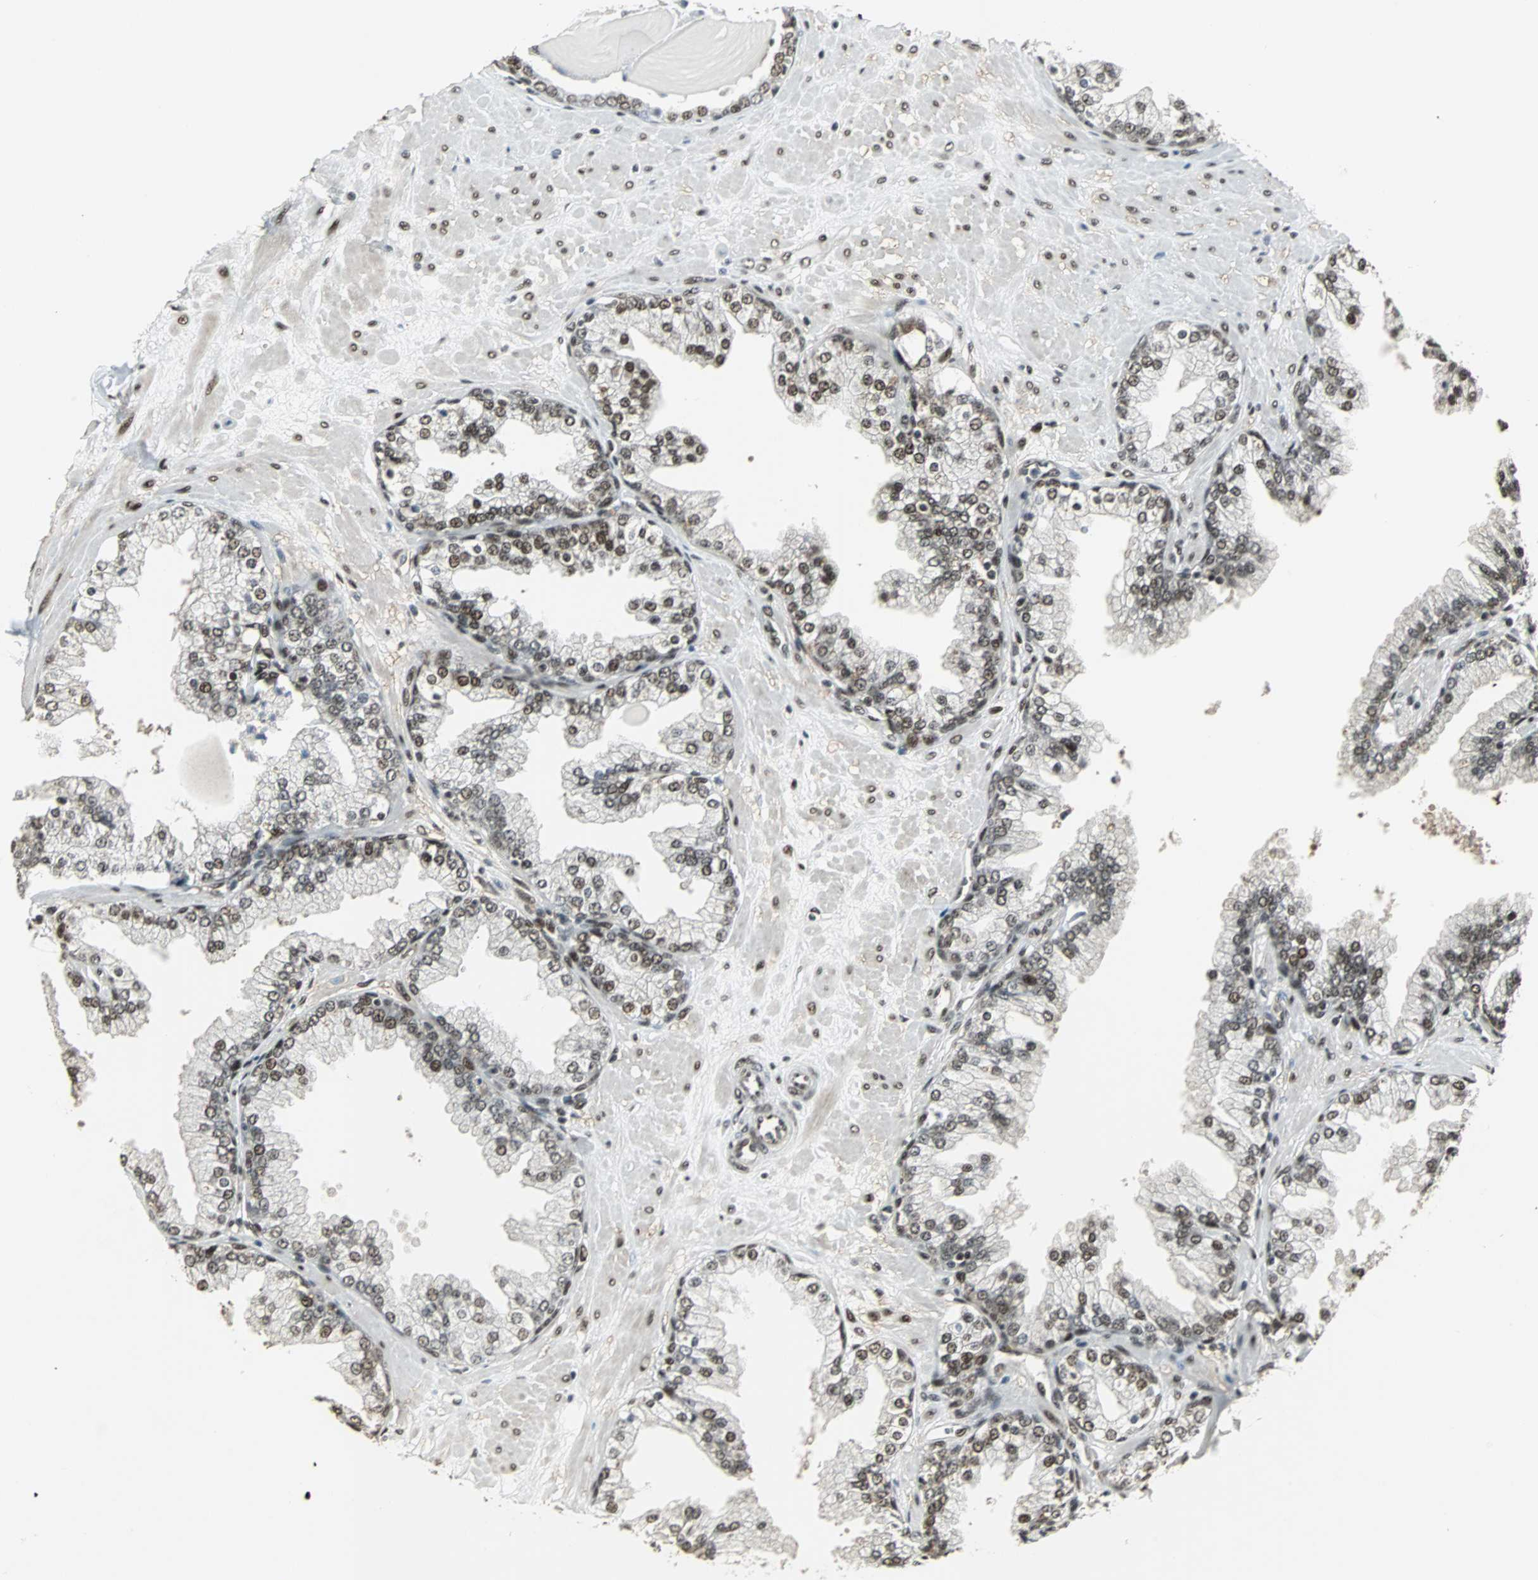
{"staining": {"intensity": "moderate", "quantity": ">75%", "location": "nuclear"}, "tissue": "prostate", "cell_type": "Glandular cells", "image_type": "normal", "snomed": [{"axis": "morphology", "description": "Normal tissue, NOS"}, {"axis": "topography", "description": "Prostate"}], "caption": "Immunohistochemistry (IHC) image of normal prostate: prostate stained using immunohistochemistry shows medium levels of moderate protein expression localized specifically in the nuclear of glandular cells, appearing as a nuclear brown color.", "gene": "TAF5", "patient": {"sex": "male", "age": 51}}